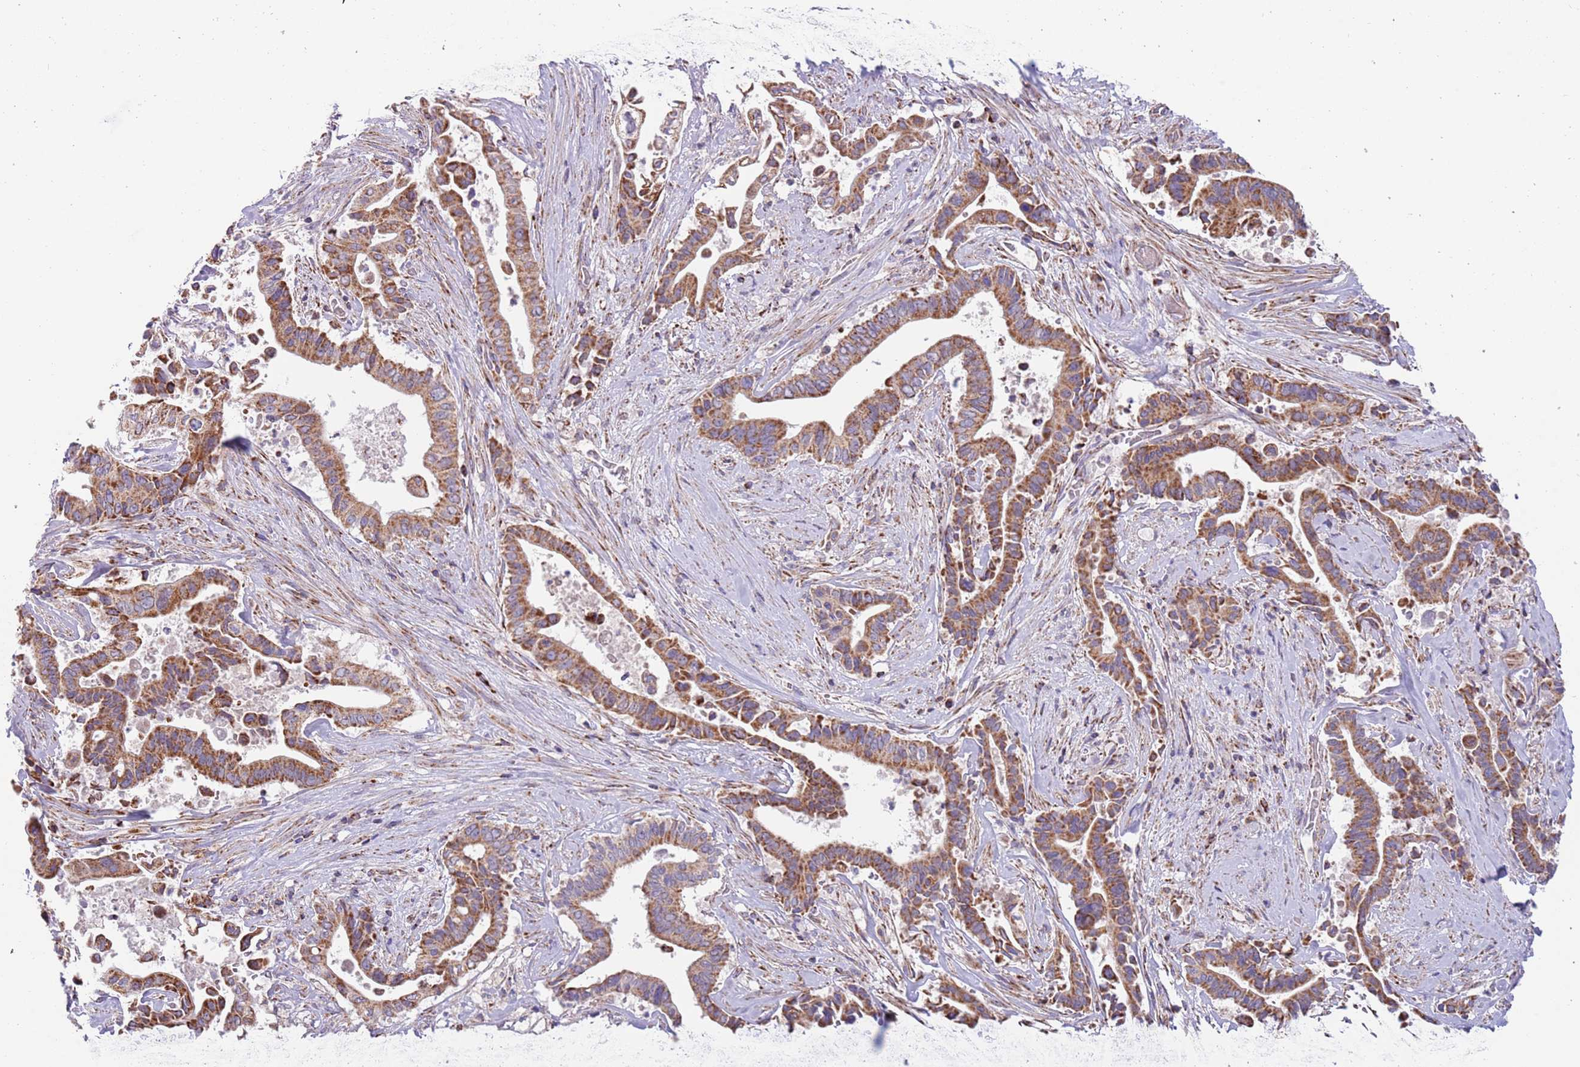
{"staining": {"intensity": "moderate", "quantity": ">75%", "location": "cytoplasmic/membranous"}, "tissue": "pancreatic cancer", "cell_type": "Tumor cells", "image_type": "cancer", "snomed": [{"axis": "morphology", "description": "Adenocarcinoma, NOS"}, {"axis": "topography", "description": "Pancreas"}], "caption": "A brown stain labels moderate cytoplasmic/membranous staining of a protein in pancreatic adenocarcinoma tumor cells.", "gene": "LHX6", "patient": {"sex": "female", "age": 77}}